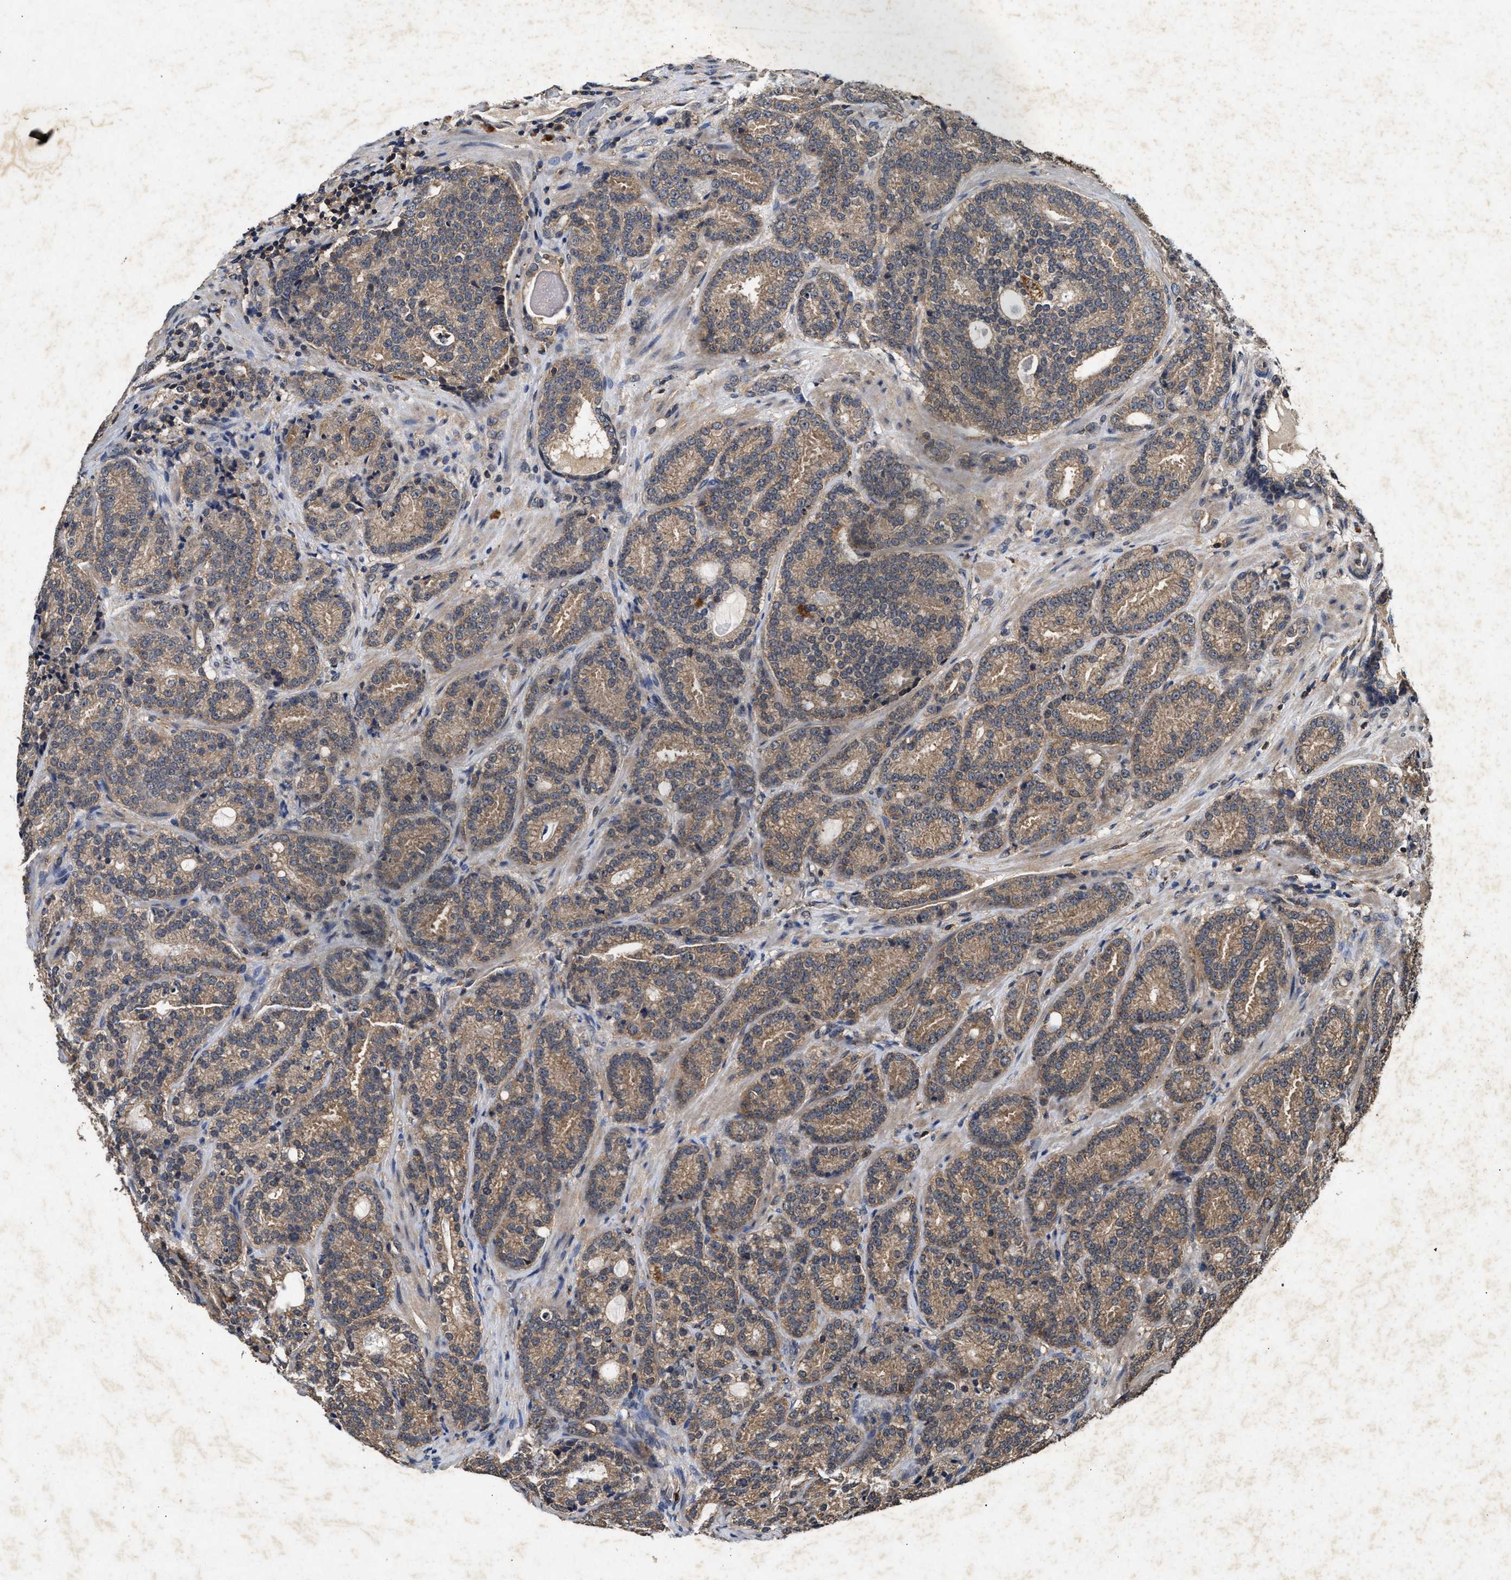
{"staining": {"intensity": "moderate", "quantity": ">75%", "location": "cytoplasmic/membranous"}, "tissue": "prostate cancer", "cell_type": "Tumor cells", "image_type": "cancer", "snomed": [{"axis": "morphology", "description": "Adenocarcinoma, High grade"}, {"axis": "topography", "description": "Prostate"}], "caption": "Protein expression analysis of human prostate cancer (high-grade adenocarcinoma) reveals moderate cytoplasmic/membranous positivity in approximately >75% of tumor cells.", "gene": "PDAP1", "patient": {"sex": "male", "age": 61}}